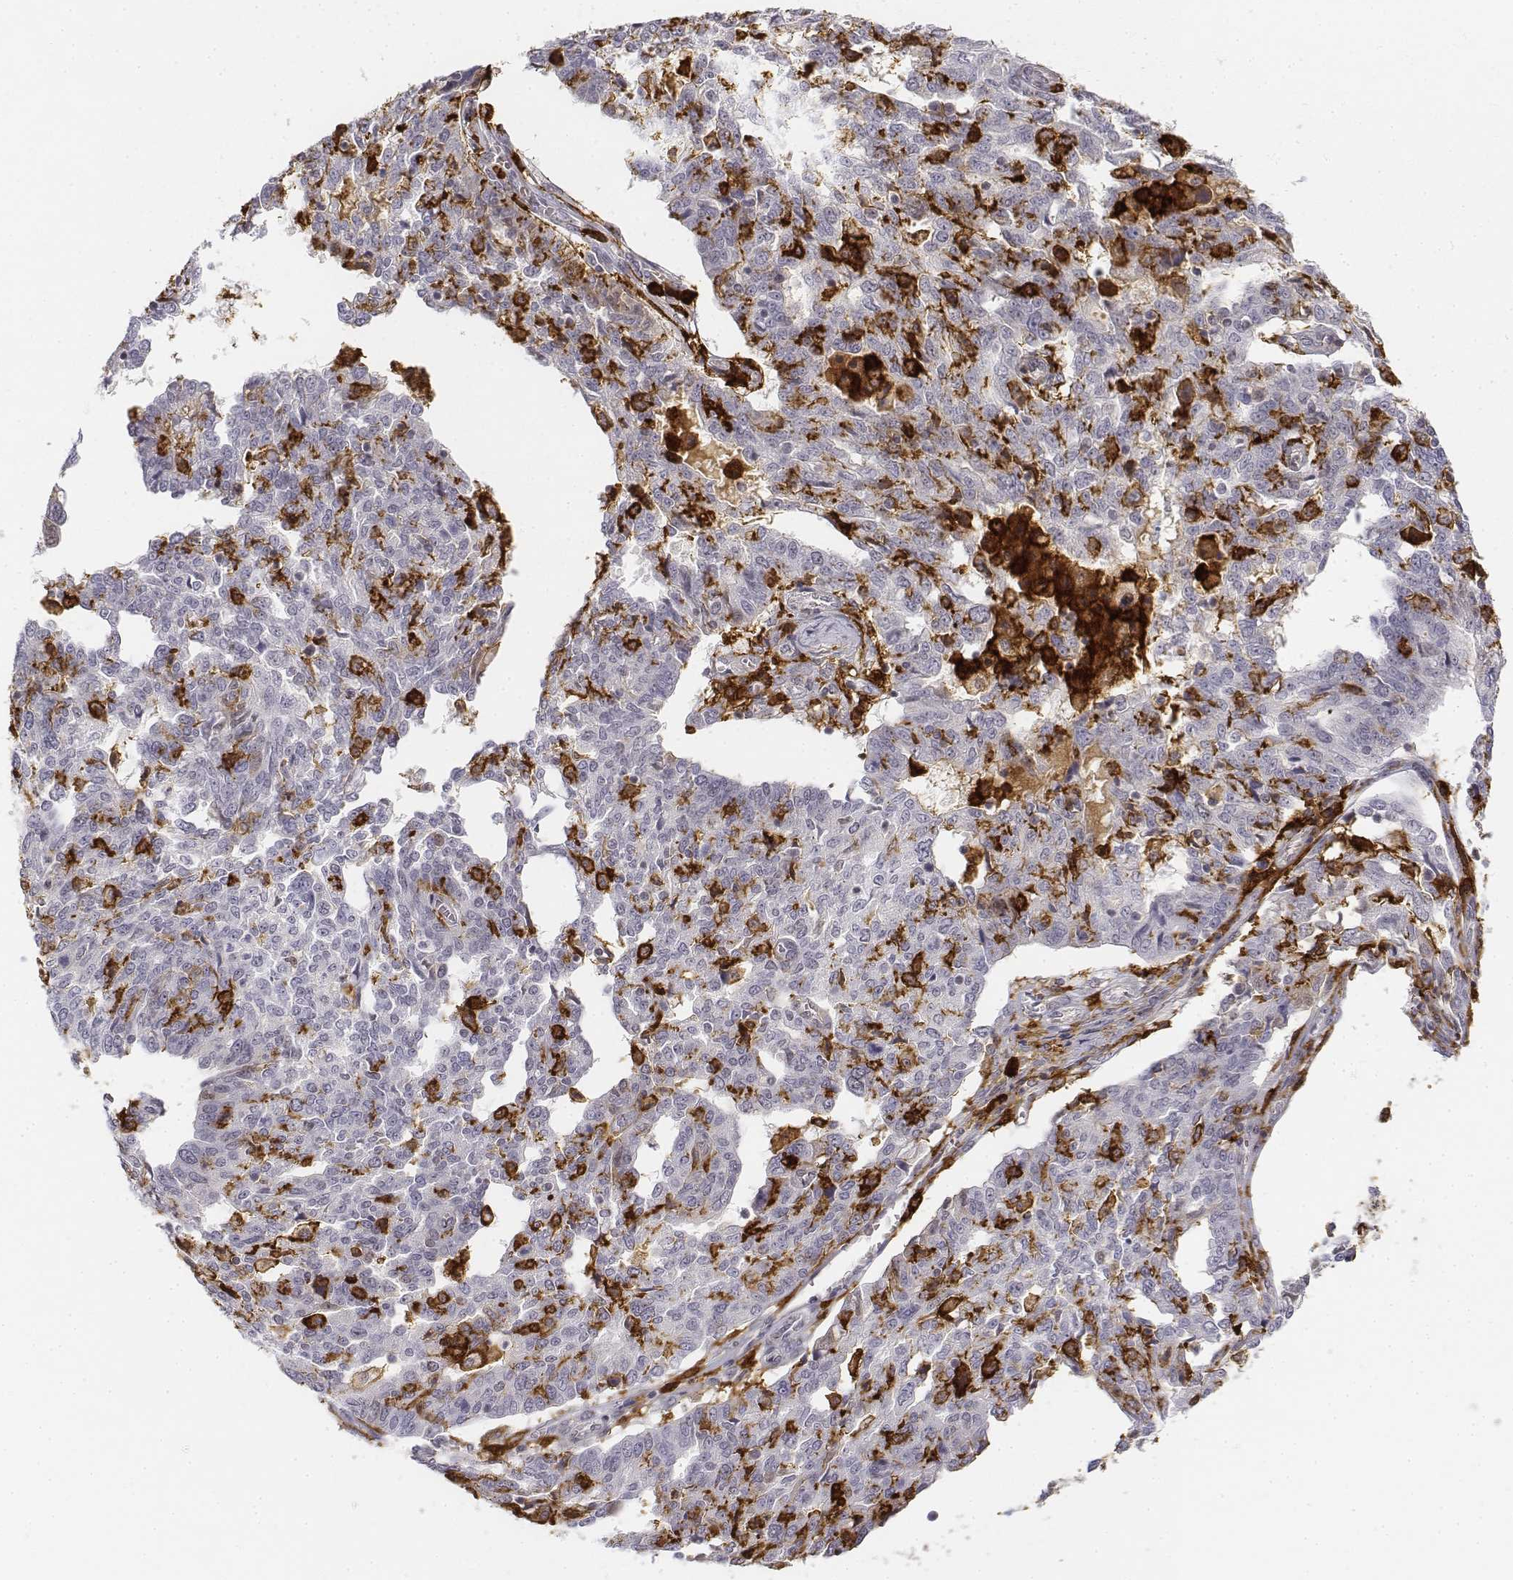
{"staining": {"intensity": "negative", "quantity": "none", "location": "none"}, "tissue": "ovarian cancer", "cell_type": "Tumor cells", "image_type": "cancer", "snomed": [{"axis": "morphology", "description": "Cystadenocarcinoma, serous, NOS"}, {"axis": "topography", "description": "Ovary"}], "caption": "Immunohistochemistry of ovarian cancer (serous cystadenocarcinoma) exhibits no staining in tumor cells.", "gene": "CD14", "patient": {"sex": "female", "age": 67}}